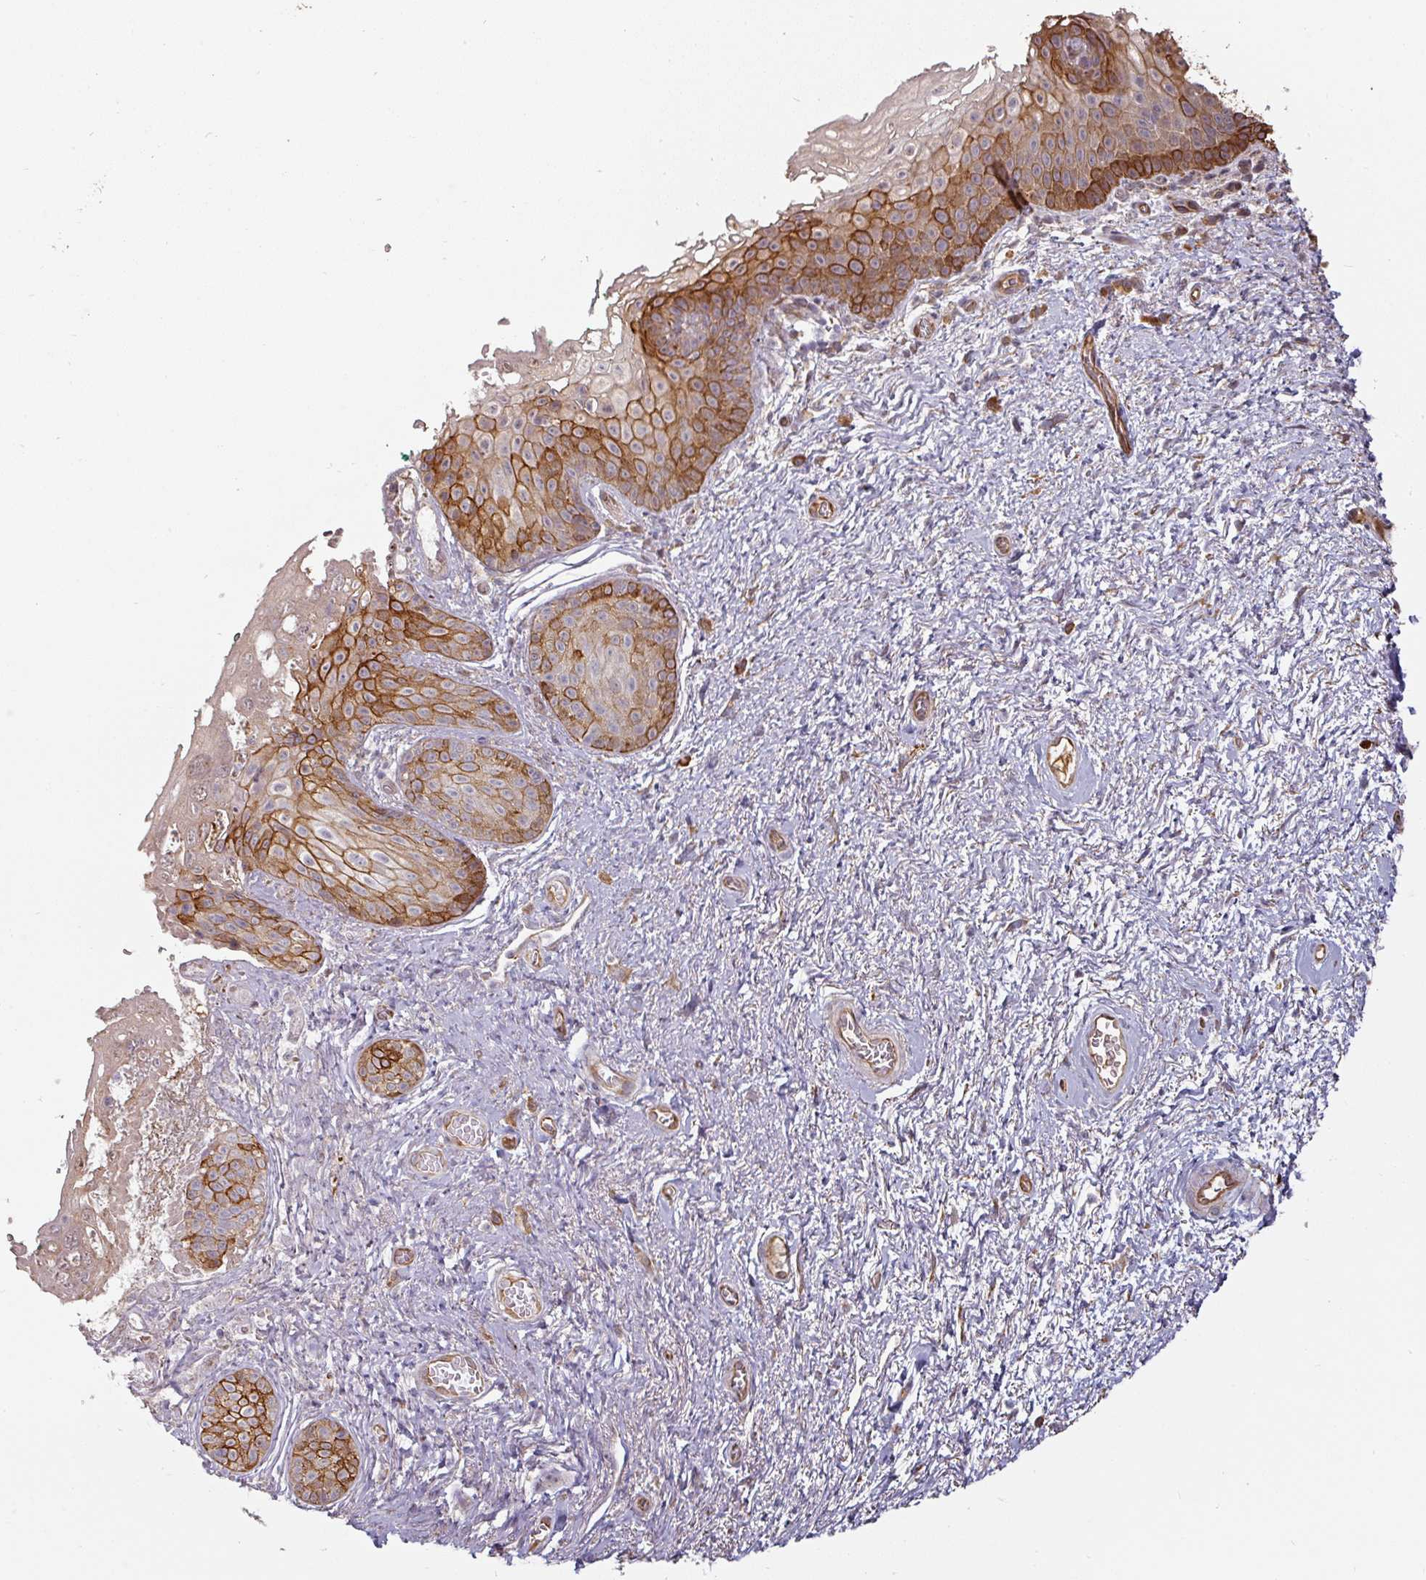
{"staining": {"intensity": "moderate", "quantity": "25%-75%", "location": "cytoplasmic/membranous"}, "tissue": "vagina", "cell_type": "Squamous epithelial cells", "image_type": "normal", "snomed": [{"axis": "morphology", "description": "Normal tissue, NOS"}, {"axis": "topography", "description": "Vulva"}, {"axis": "topography", "description": "Vagina"}, {"axis": "topography", "description": "Peripheral nerve tissue"}], "caption": "The histopathology image exhibits immunohistochemical staining of normal vagina. There is moderate cytoplasmic/membranous positivity is seen in about 25%-75% of squamous epithelial cells.", "gene": "CEP78", "patient": {"sex": "female", "age": 66}}